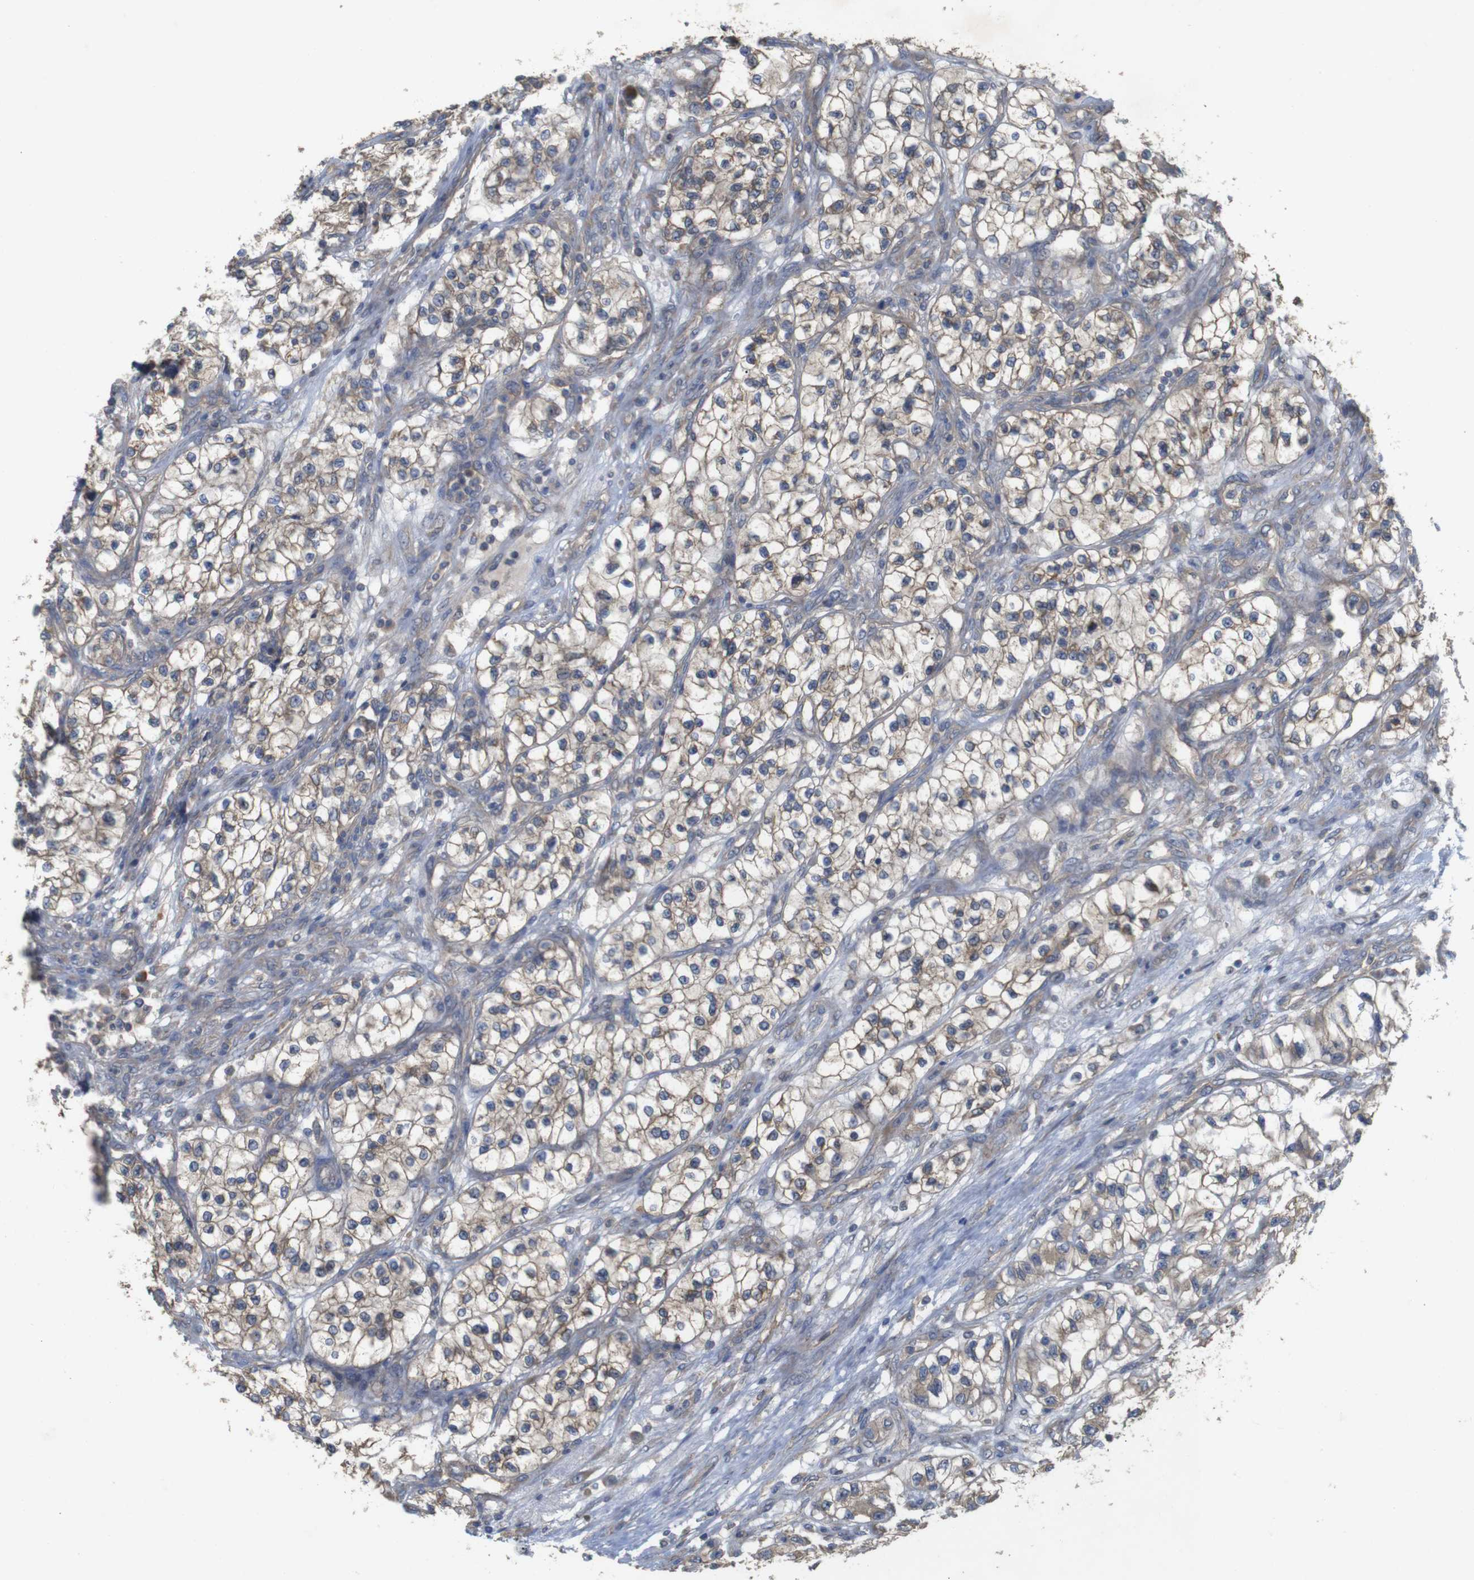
{"staining": {"intensity": "weak", "quantity": ">75%", "location": "cytoplasmic/membranous"}, "tissue": "renal cancer", "cell_type": "Tumor cells", "image_type": "cancer", "snomed": [{"axis": "morphology", "description": "Adenocarcinoma, NOS"}, {"axis": "topography", "description": "Kidney"}], "caption": "The immunohistochemical stain labels weak cytoplasmic/membranous positivity in tumor cells of renal cancer tissue. Immunohistochemistry stains the protein of interest in brown and the nuclei are stained blue.", "gene": "KCNS3", "patient": {"sex": "female", "age": 57}}